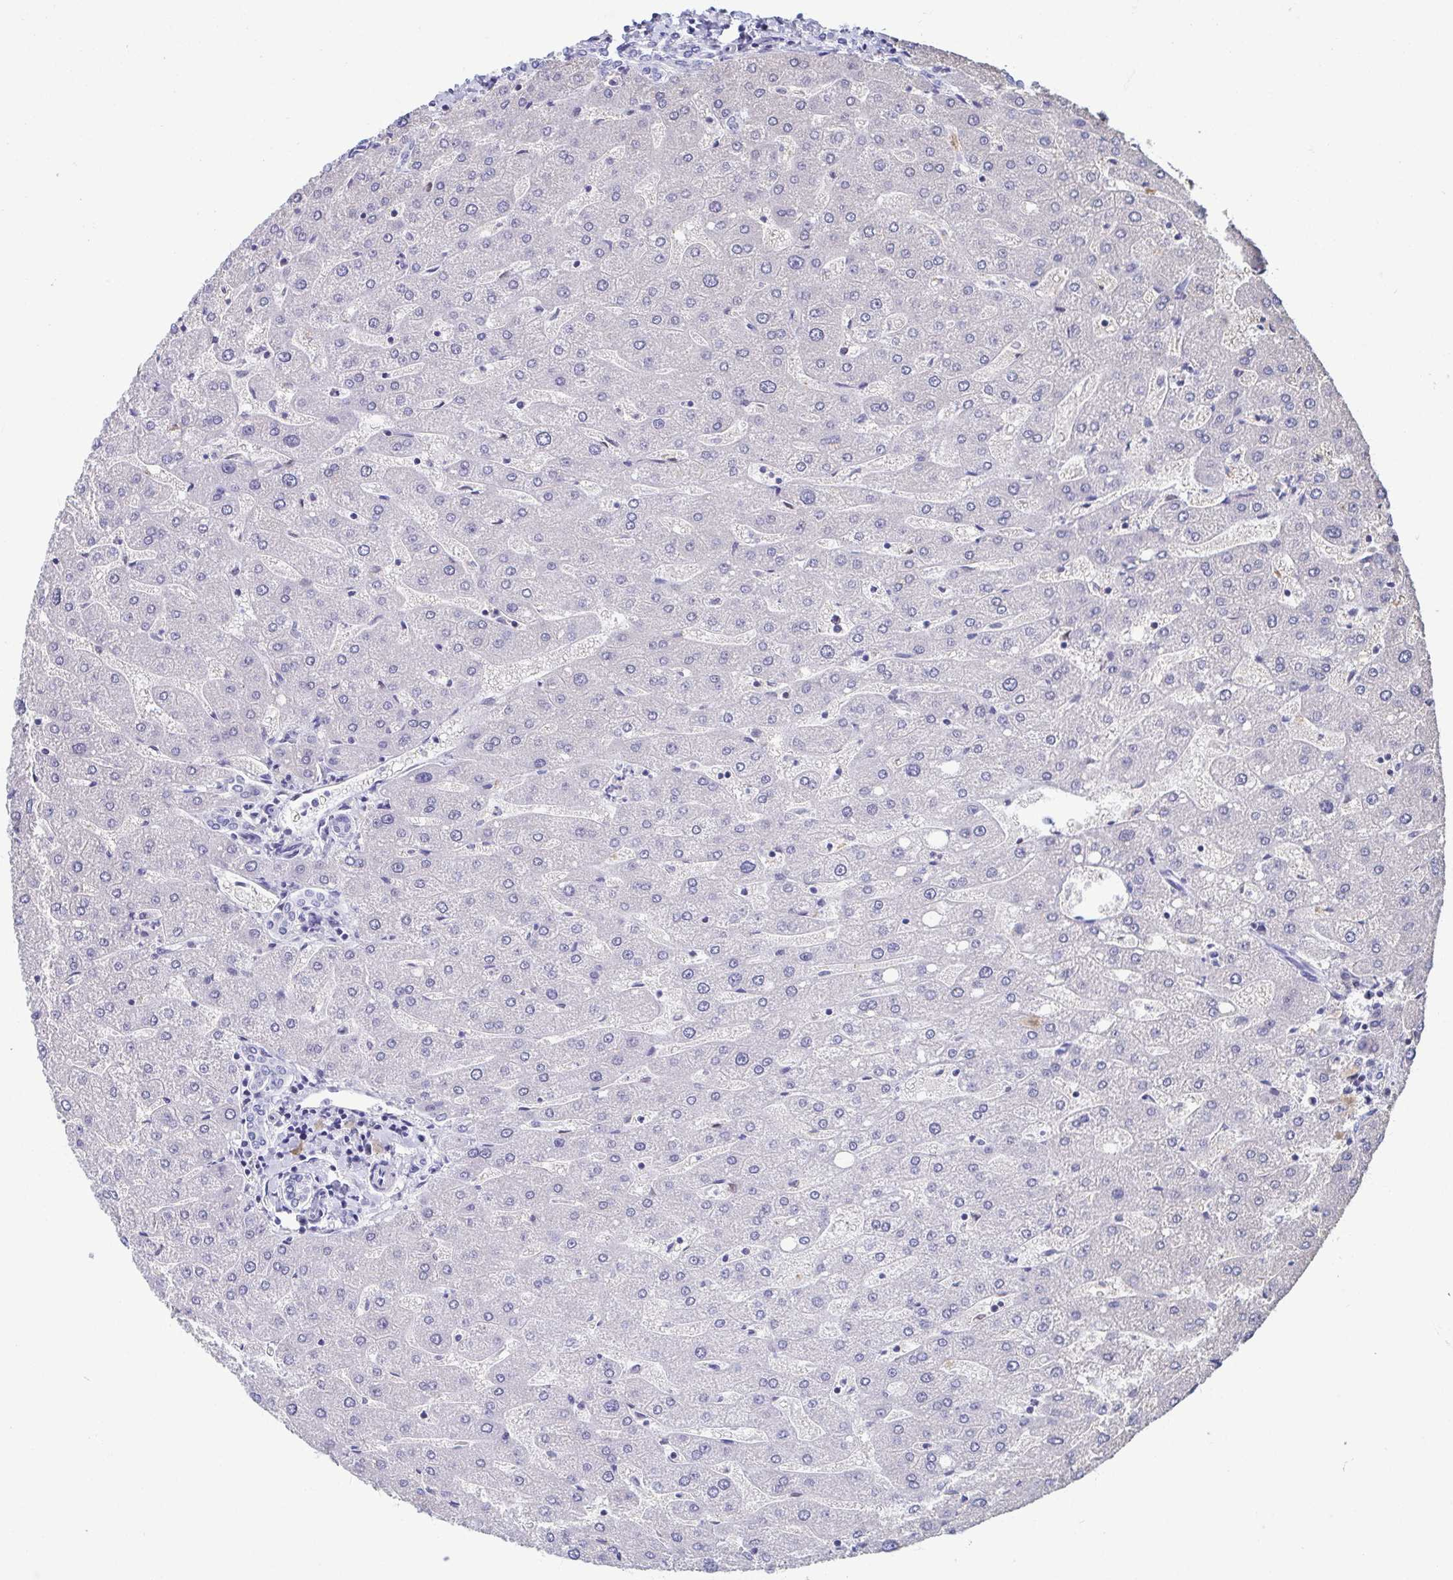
{"staining": {"intensity": "negative", "quantity": "none", "location": "none"}, "tissue": "liver", "cell_type": "Cholangiocytes", "image_type": "normal", "snomed": [{"axis": "morphology", "description": "Normal tissue, NOS"}, {"axis": "topography", "description": "Liver"}], "caption": "IHC image of benign liver: human liver stained with DAB (3,3'-diaminobenzidine) demonstrates no significant protein staining in cholangiocytes. (Brightfield microscopy of DAB (3,3'-diaminobenzidine) immunohistochemistry at high magnification).", "gene": "PERM1", "patient": {"sex": "male", "age": 67}}